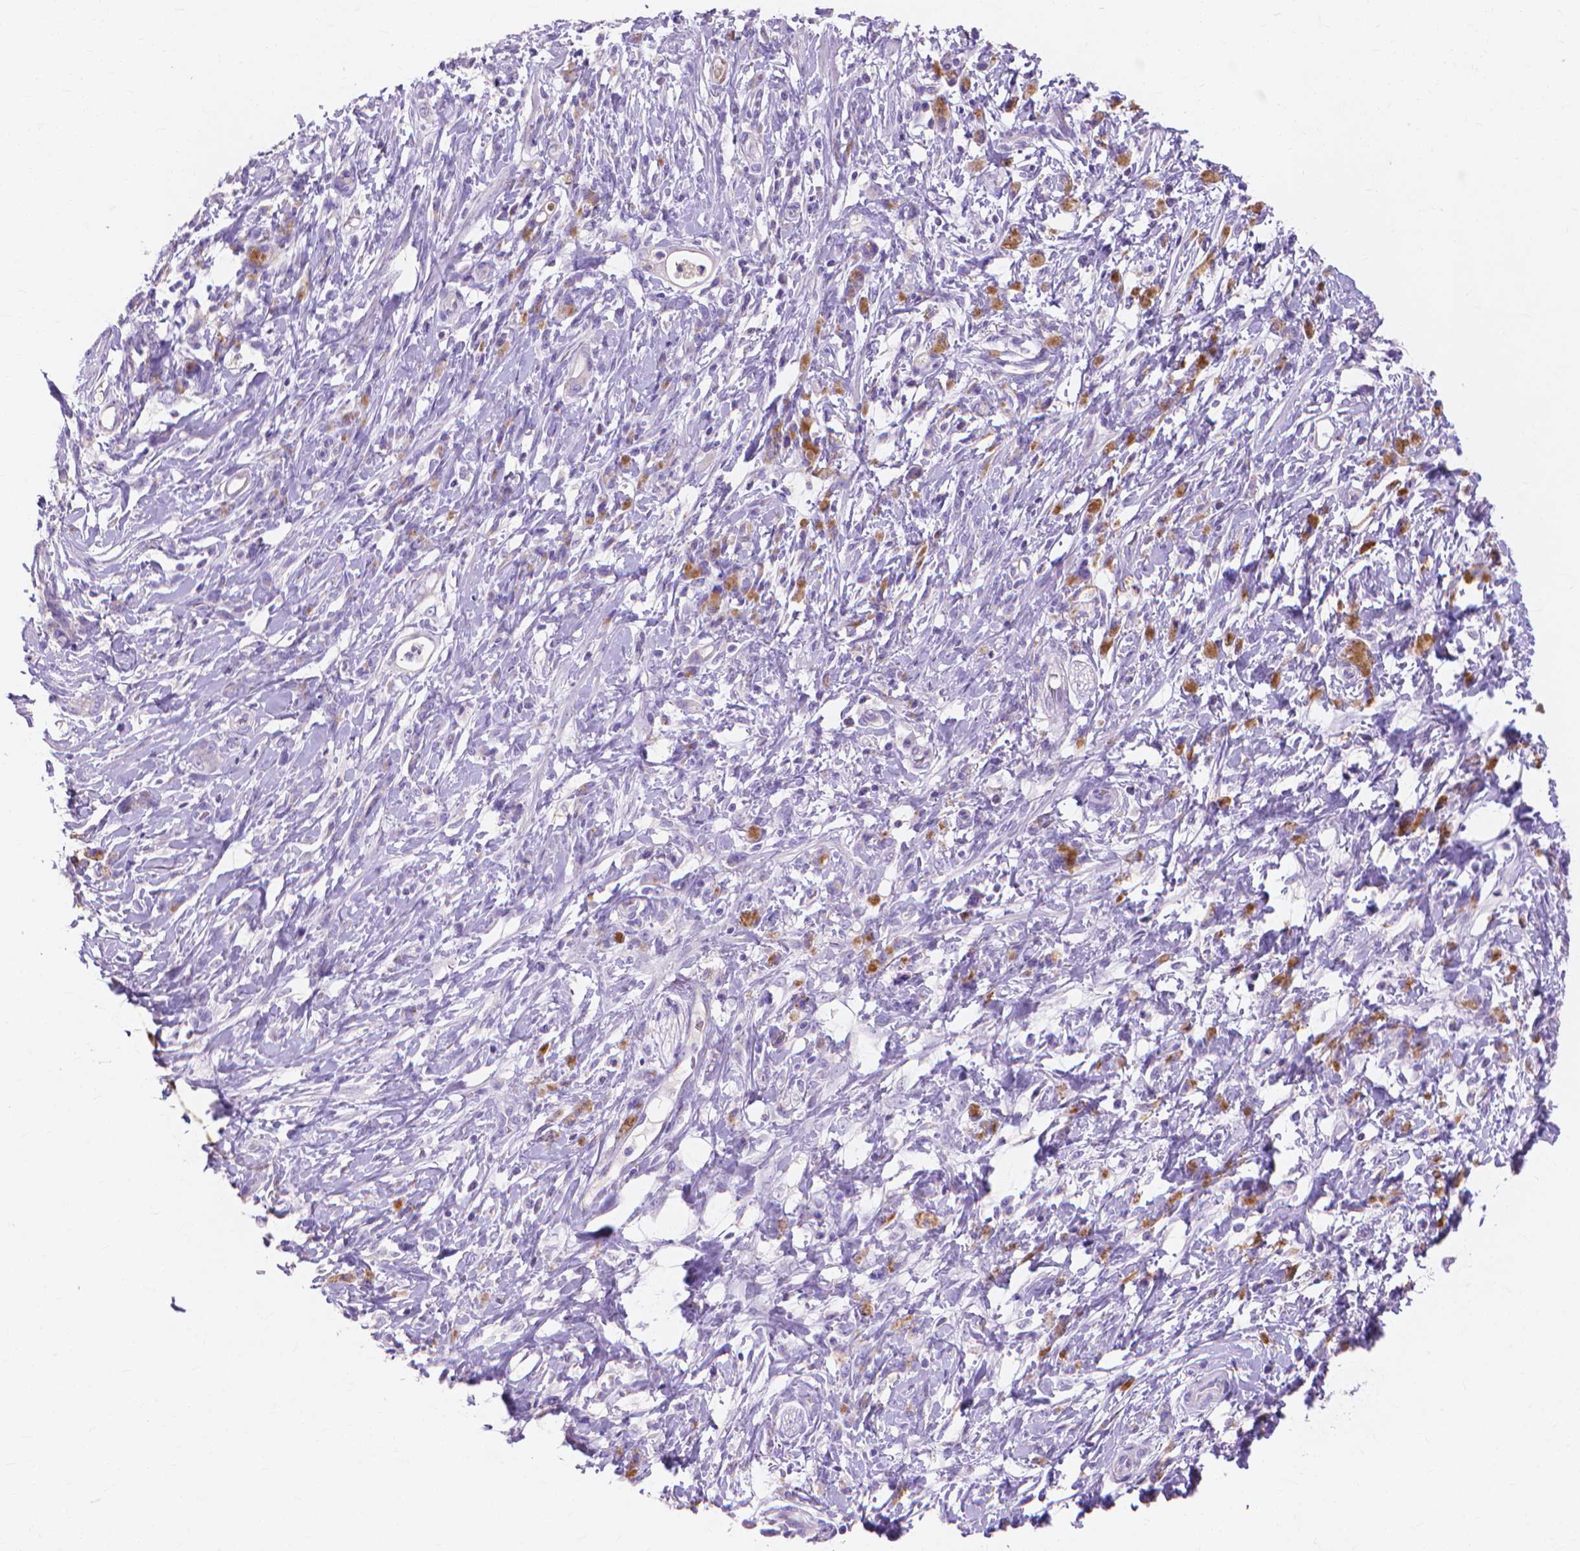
{"staining": {"intensity": "negative", "quantity": "none", "location": "none"}, "tissue": "stomach cancer", "cell_type": "Tumor cells", "image_type": "cancer", "snomed": [{"axis": "morphology", "description": "Adenocarcinoma, NOS"}, {"axis": "topography", "description": "Stomach"}], "caption": "Tumor cells are negative for brown protein staining in stomach cancer. (DAB immunohistochemistry visualized using brightfield microscopy, high magnification).", "gene": "MMP11", "patient": {"sex": "female", "age": 84}}